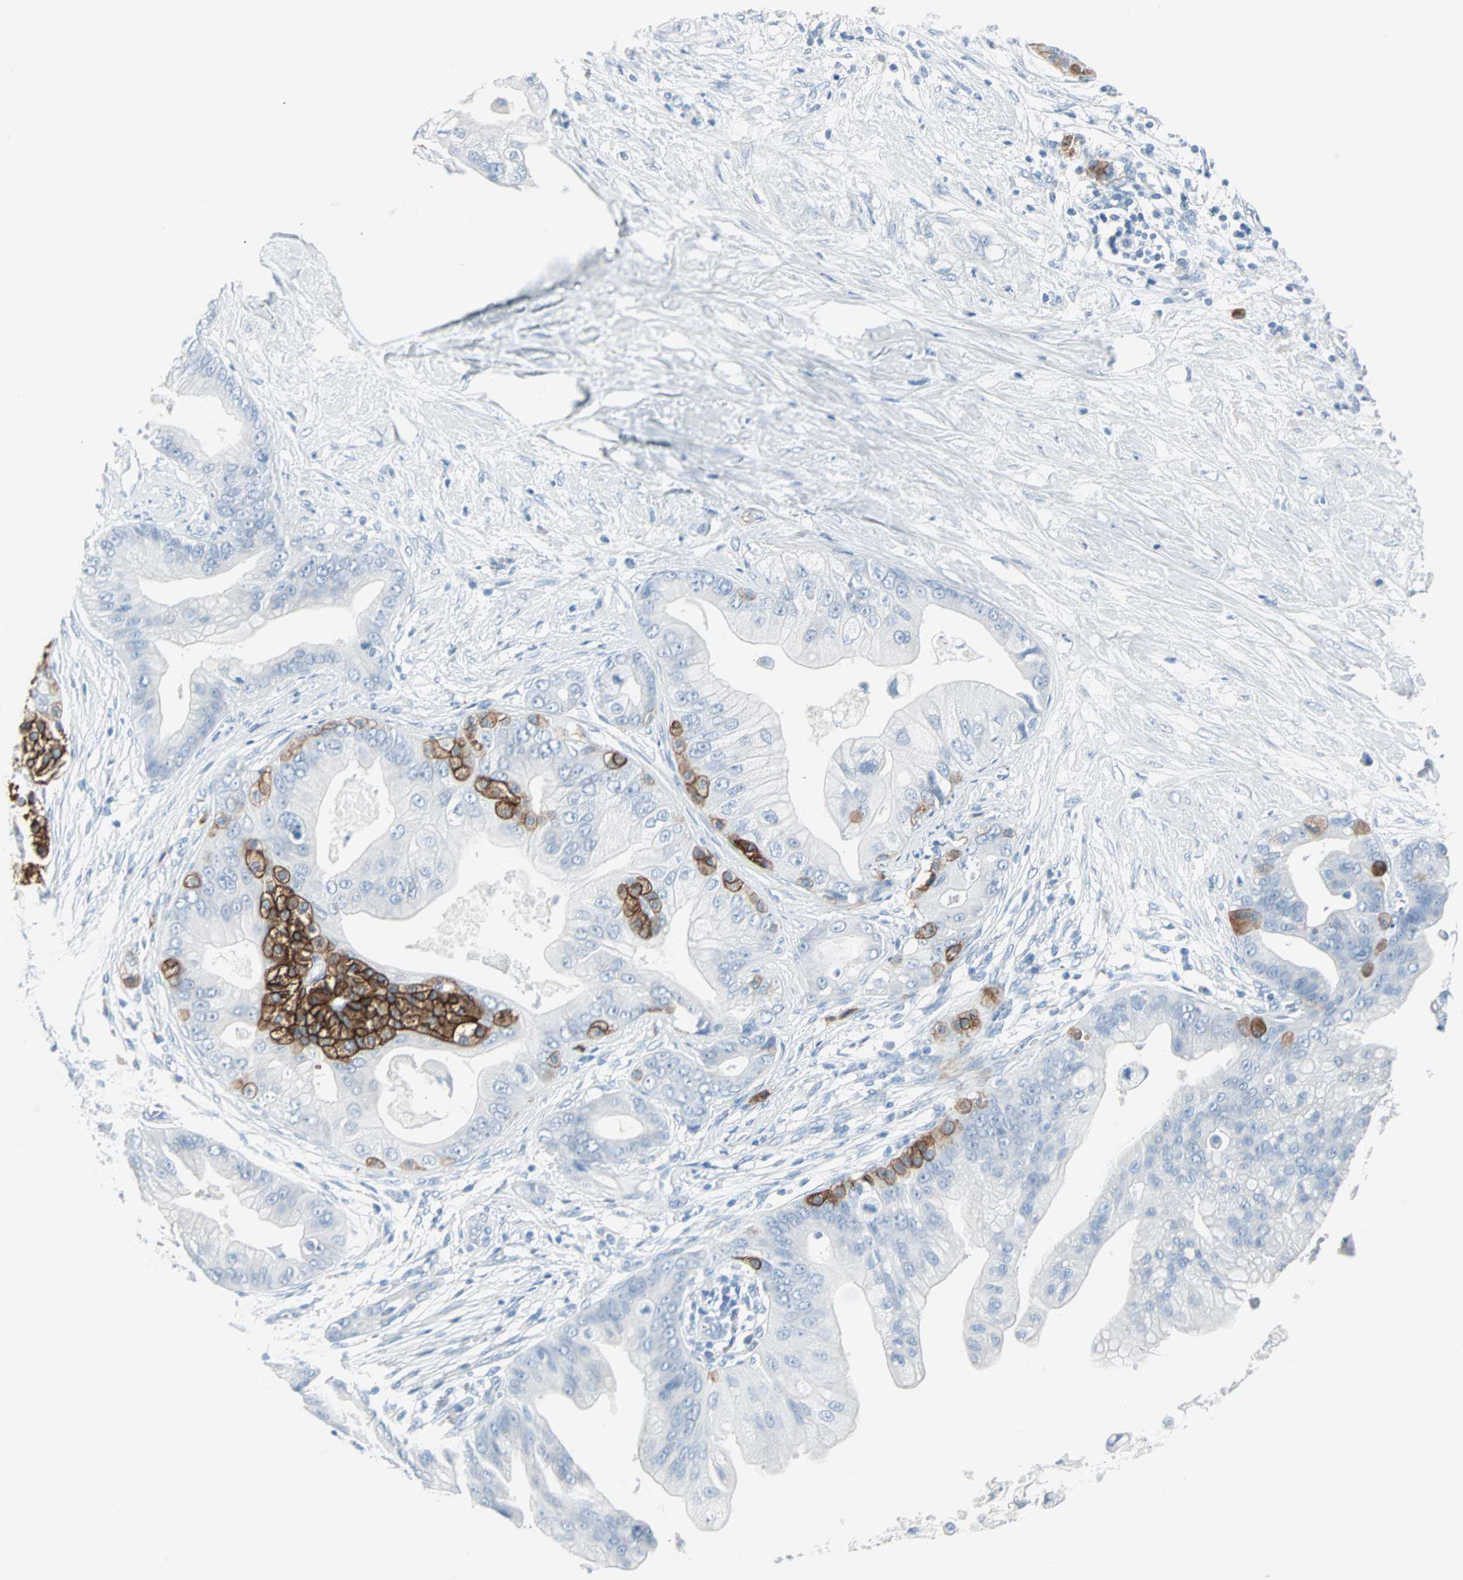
{"staining": {"intensity": "strong", "quantity": "<25%", "location": "cytoplasmic/membranous"}, "tissue": "pancreatic cancer", "cell_type": "Tumor cells", "image_type": "cancer", "snomed": [{"axis": "morphology", "description": "Adenocarcinoma, NOS"}, {"axis": "topography", "description": "Pancreas"}], "caption": "Approximately <25% of tumor cells in pancreatic cancer demonstrate strong cytoplasmic/membranous protein positivity as visualized by brown immunohistochemical staining.", "gene": "STX1A", "patient": {"sex": "female", "age": 75}}